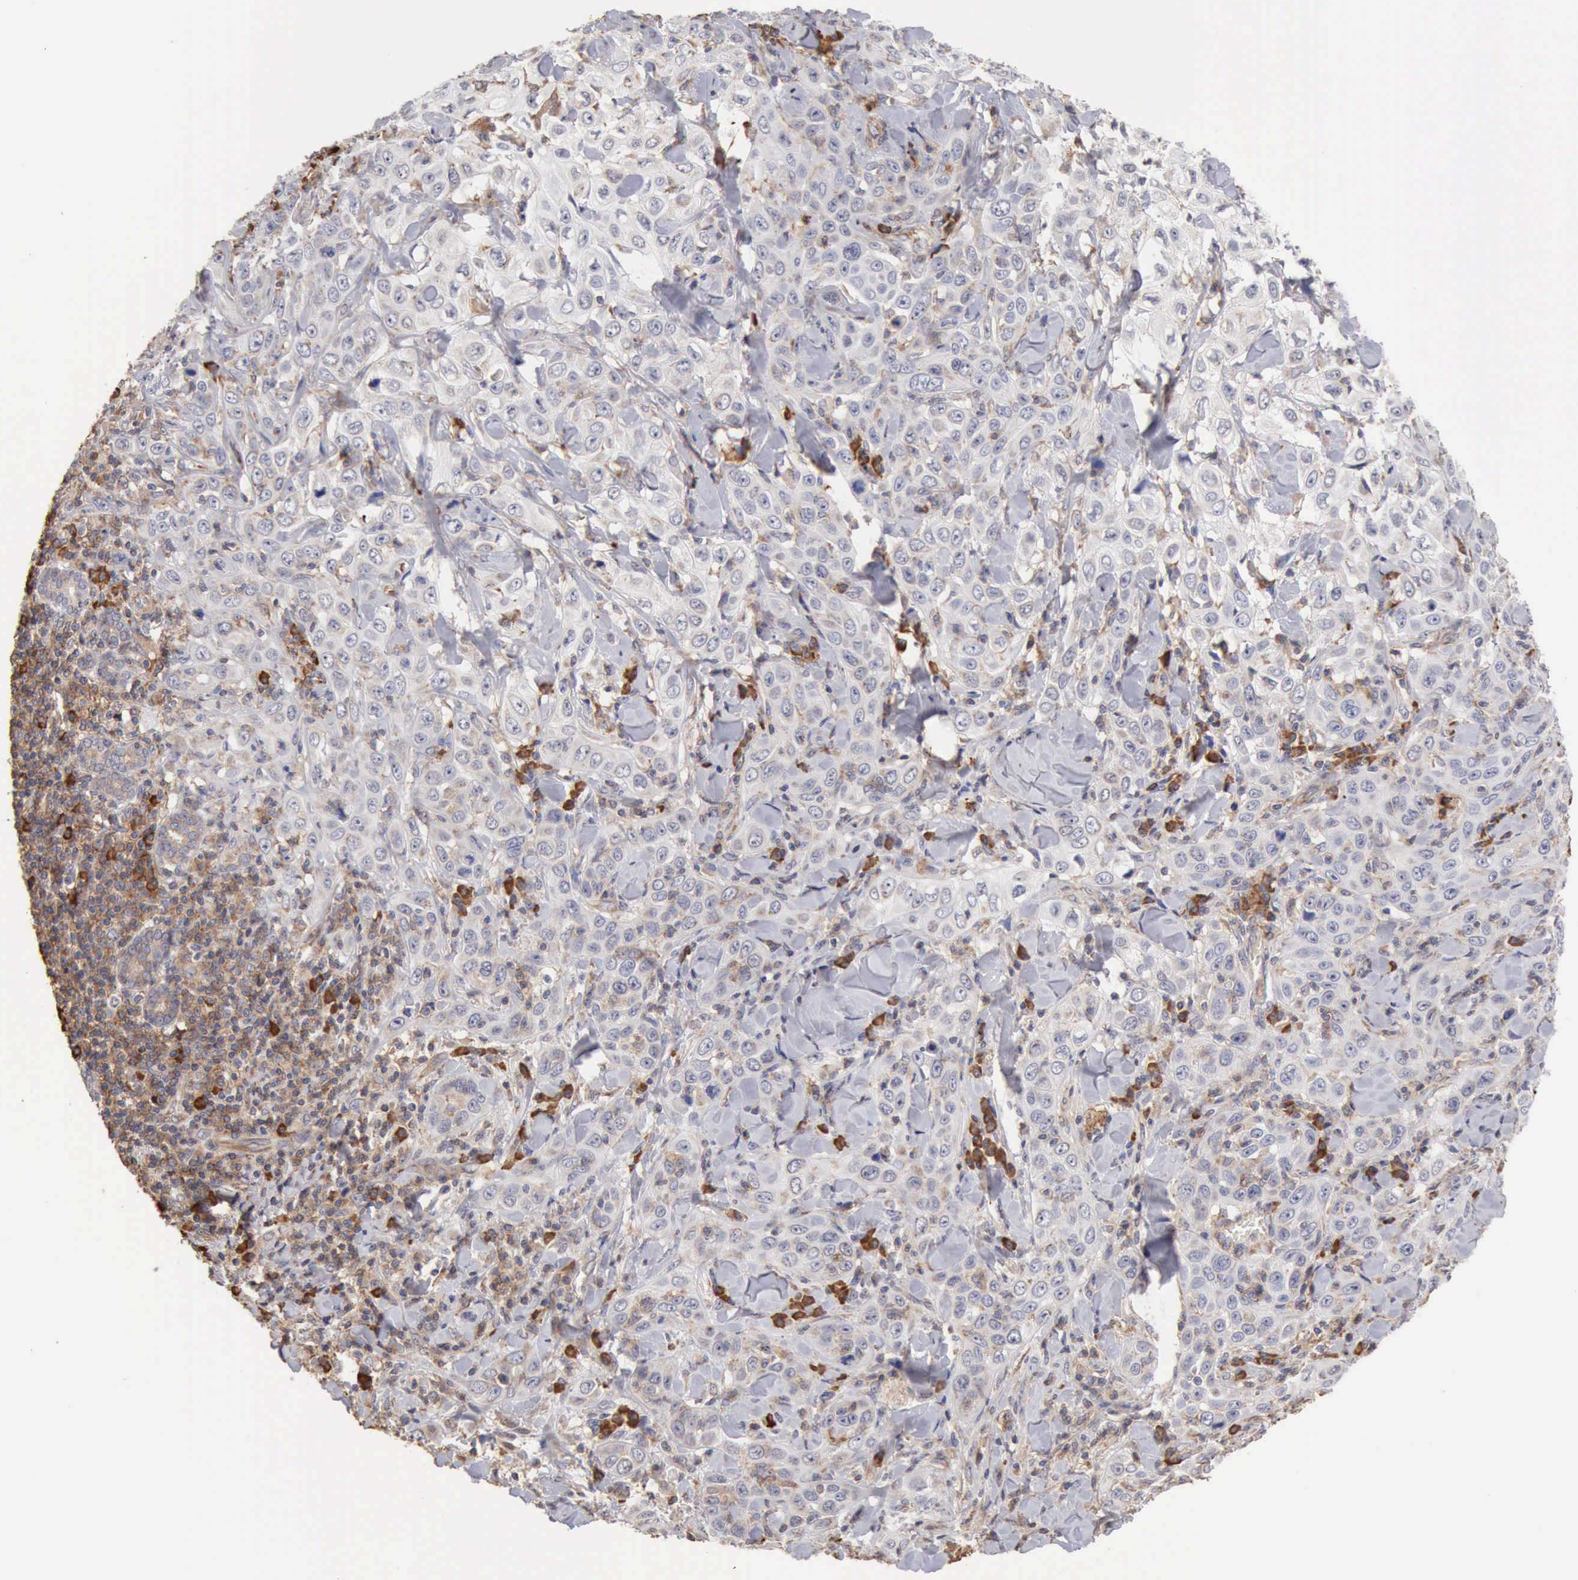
{"staining": {"intensity": "negative", "quantity": "none", "location": "none"}, "tissue": "skin cancer", "cell_type": "Tumor cells", "image_type": "cancer", "snomed": [{"axis": "morphology", "description": "Squamous cell carcinoma, NOS"}, {"axis": "topography", "description": "Skin"}], "caption": "DAB immunohistochemical staining of skin cancer (squamous cell carcinoma) exhibits no significant expression in tumor cells.", "gene": "GPR101", "patient": {"sex": "male", "age": 84}}